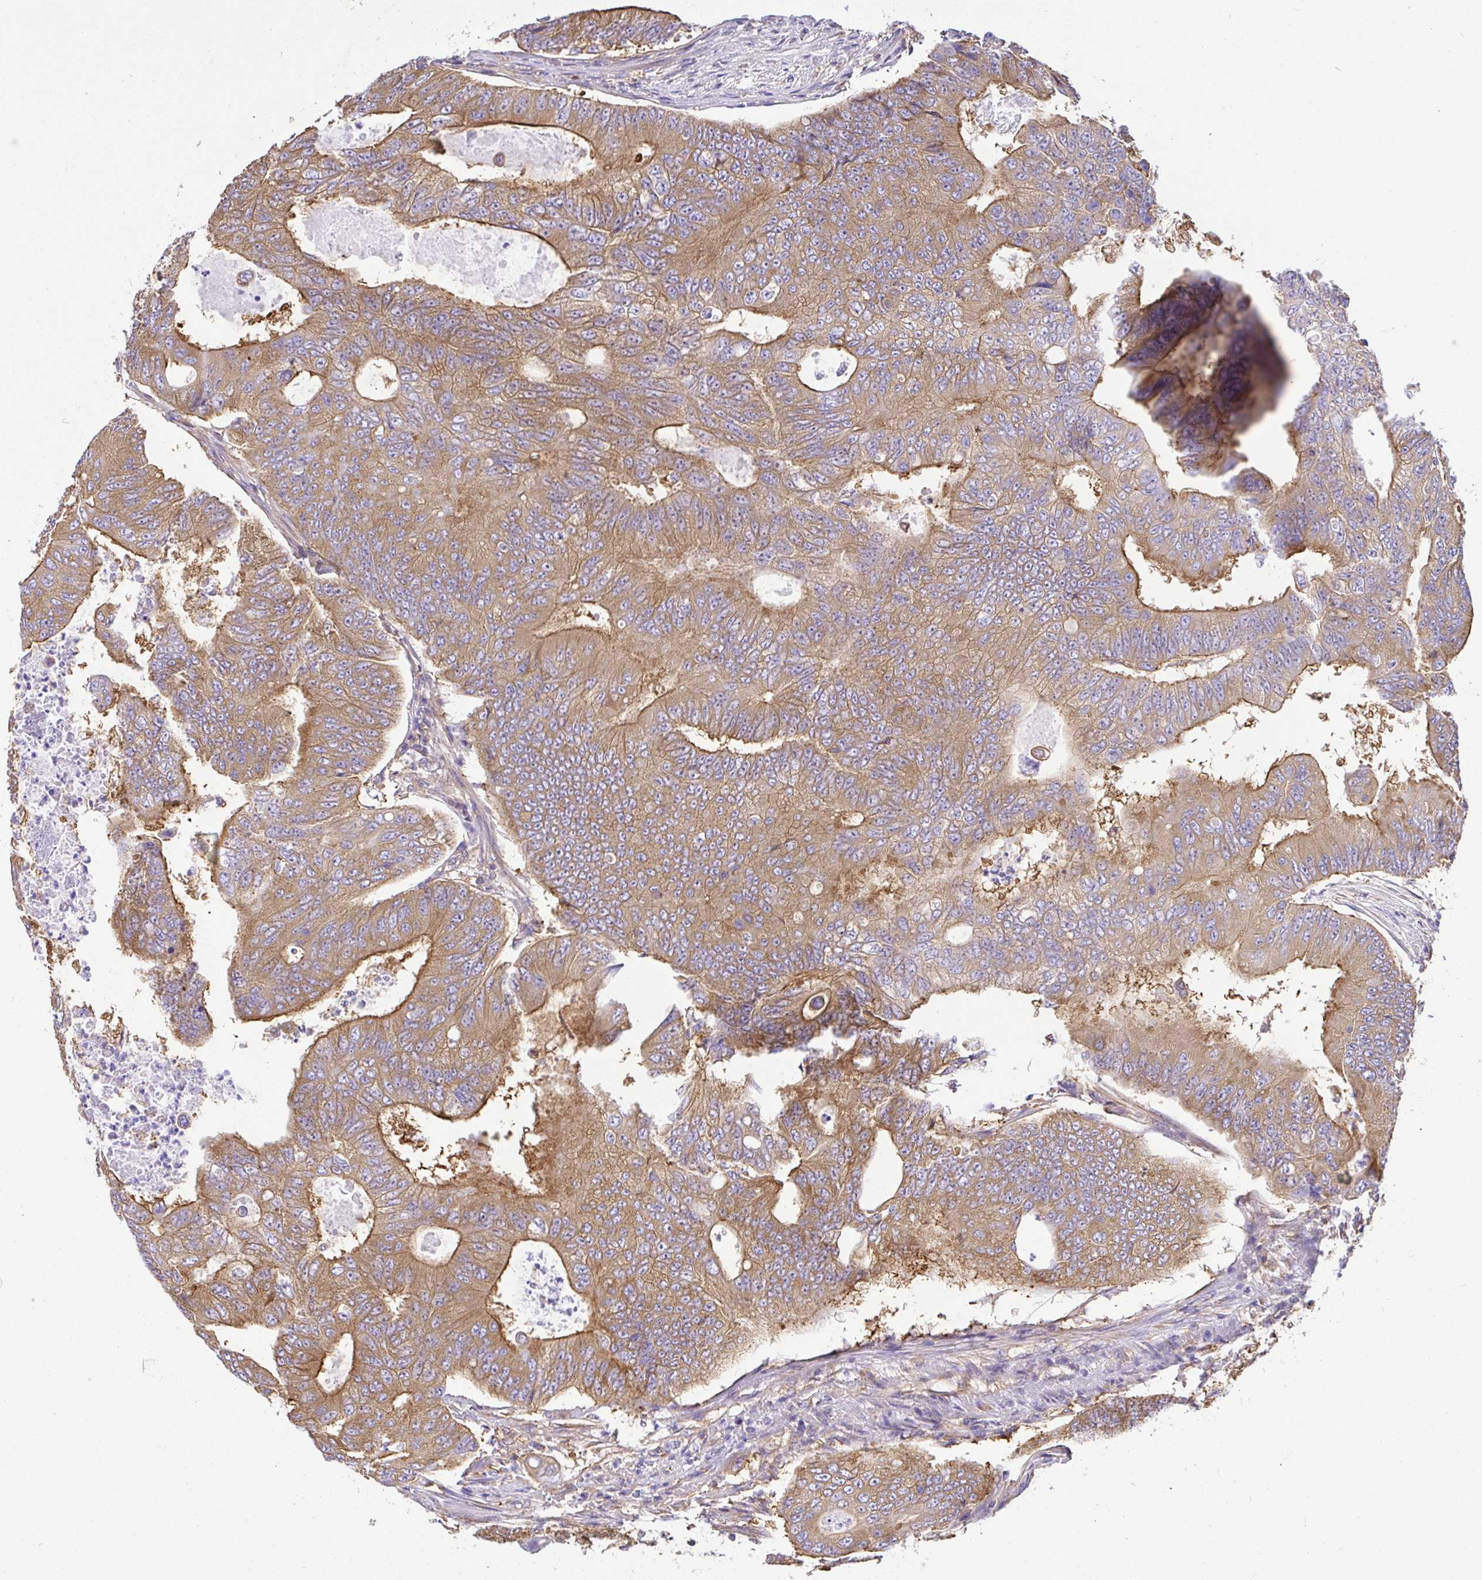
{"staining": {"intensity": "moderate", "quantity": ">75%", "location": "cytoplasmic/membranous"}, "tissue": "colorectal cancer", "cell_type": "Tumor cells", "image_type": "cancer", "snomed": [{"axis": "morphology", "description": "Adenocarcinoma, NOS"}, {"axis": "topography", "description": "Colon"}], "caption": "Tumor cells show moderate cytoplasmic/membranous positivity in approximately >75% of cells in colorectal cancer (adenocarcinoma).", "gene": "GFPT2", "patient": {"sex": "female", "age": 48}}